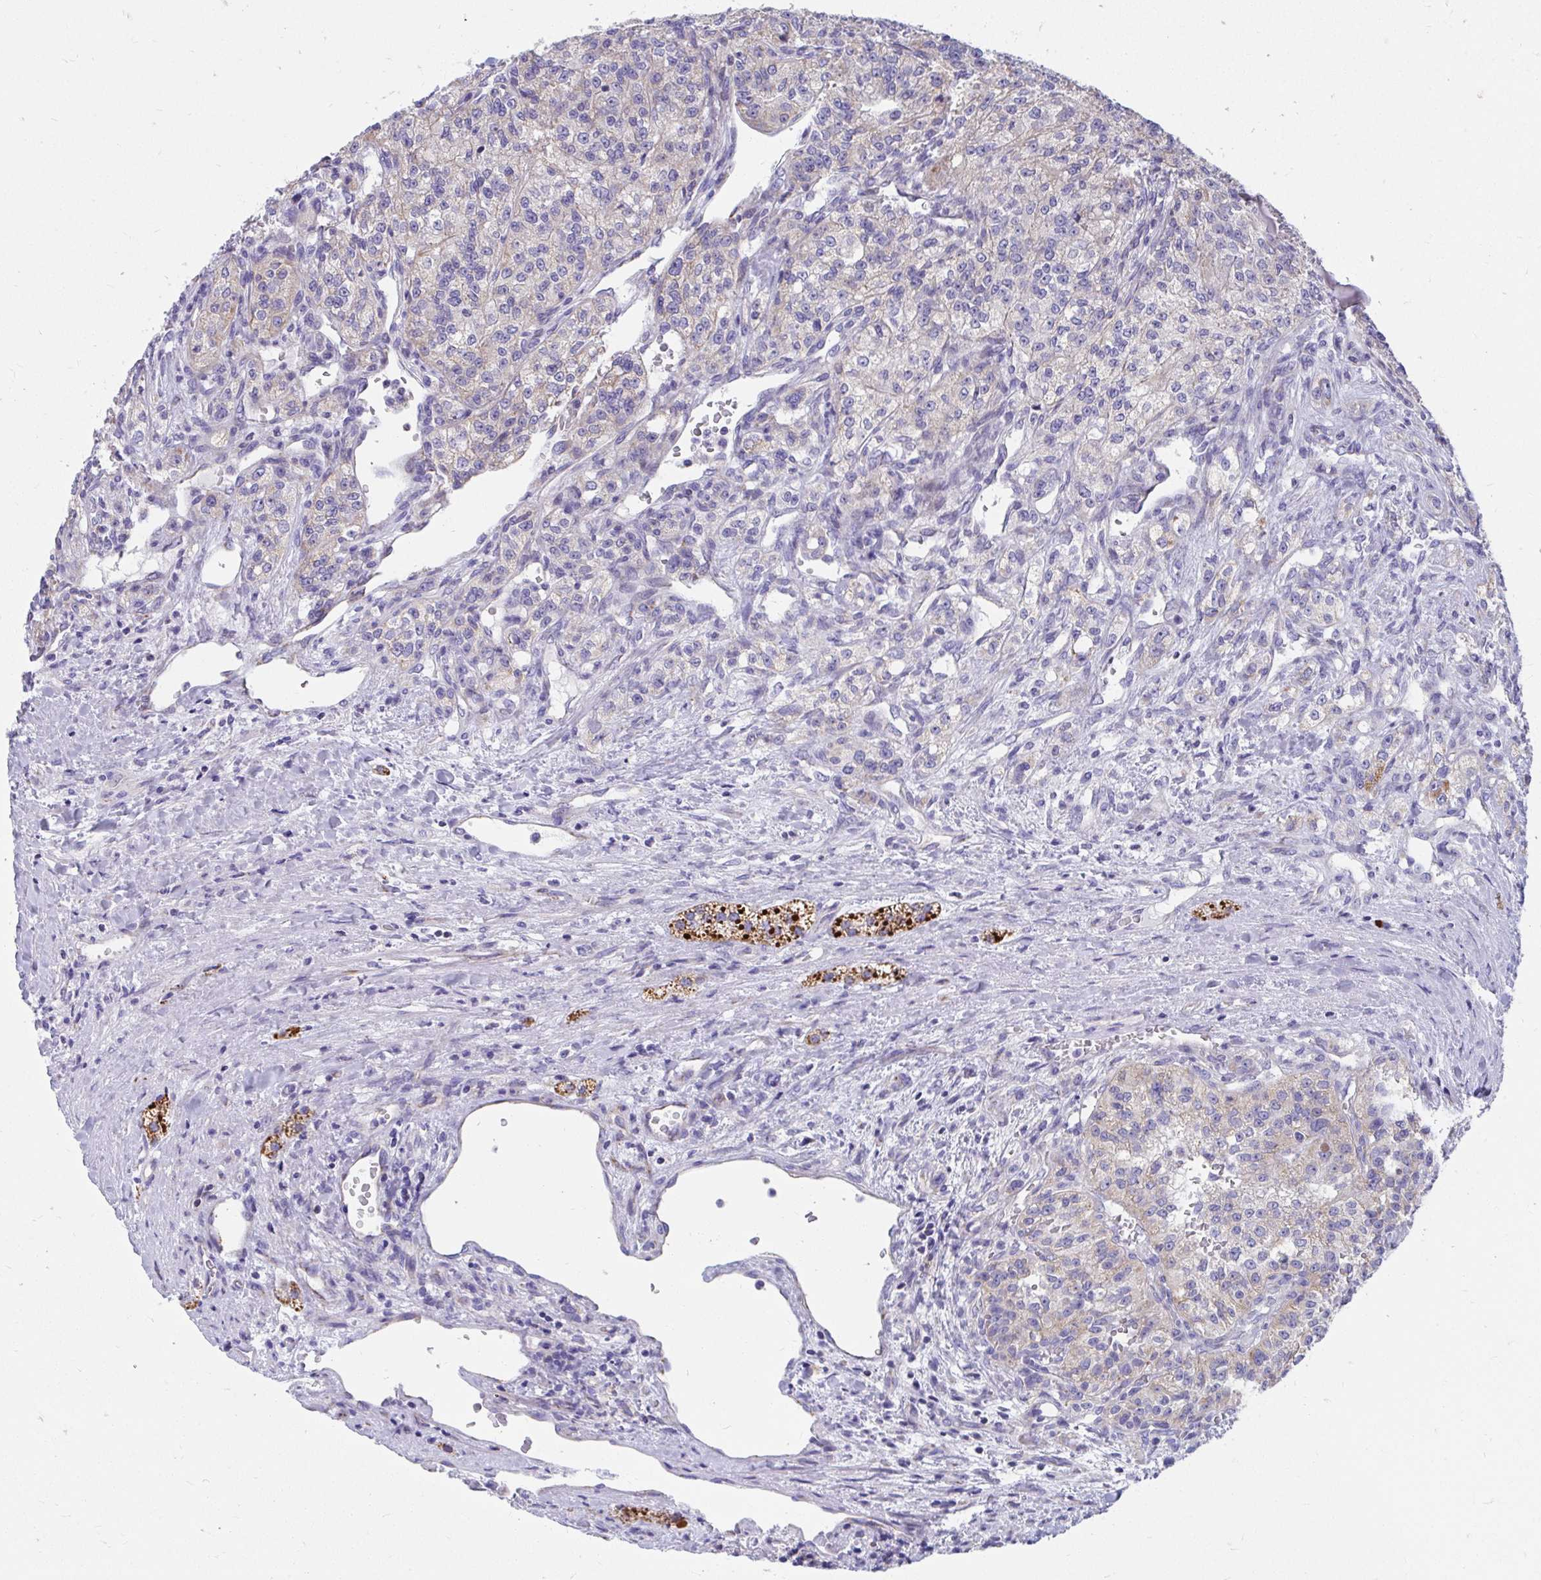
{"staining": {"intensity": "weak", "quantity": "<25%", "location": "cytoplasmic/membranous"}, "tissue": "renal cancer", "cell_type": "Tumor cells", "image_type": "cancer", "snomed": [{"axis": "morphology", "description": "Adenocarcinoma, NOS"}, {"axis": "topography", "description": "Kidney"}], "caption": "The immunohistochemistry histopathology image has no significant positivity in tumor cells of renal cancer (adenocarcinoma) tissue.", "gene": "IL37", "patient": {"sex": "female", "age": 63}}